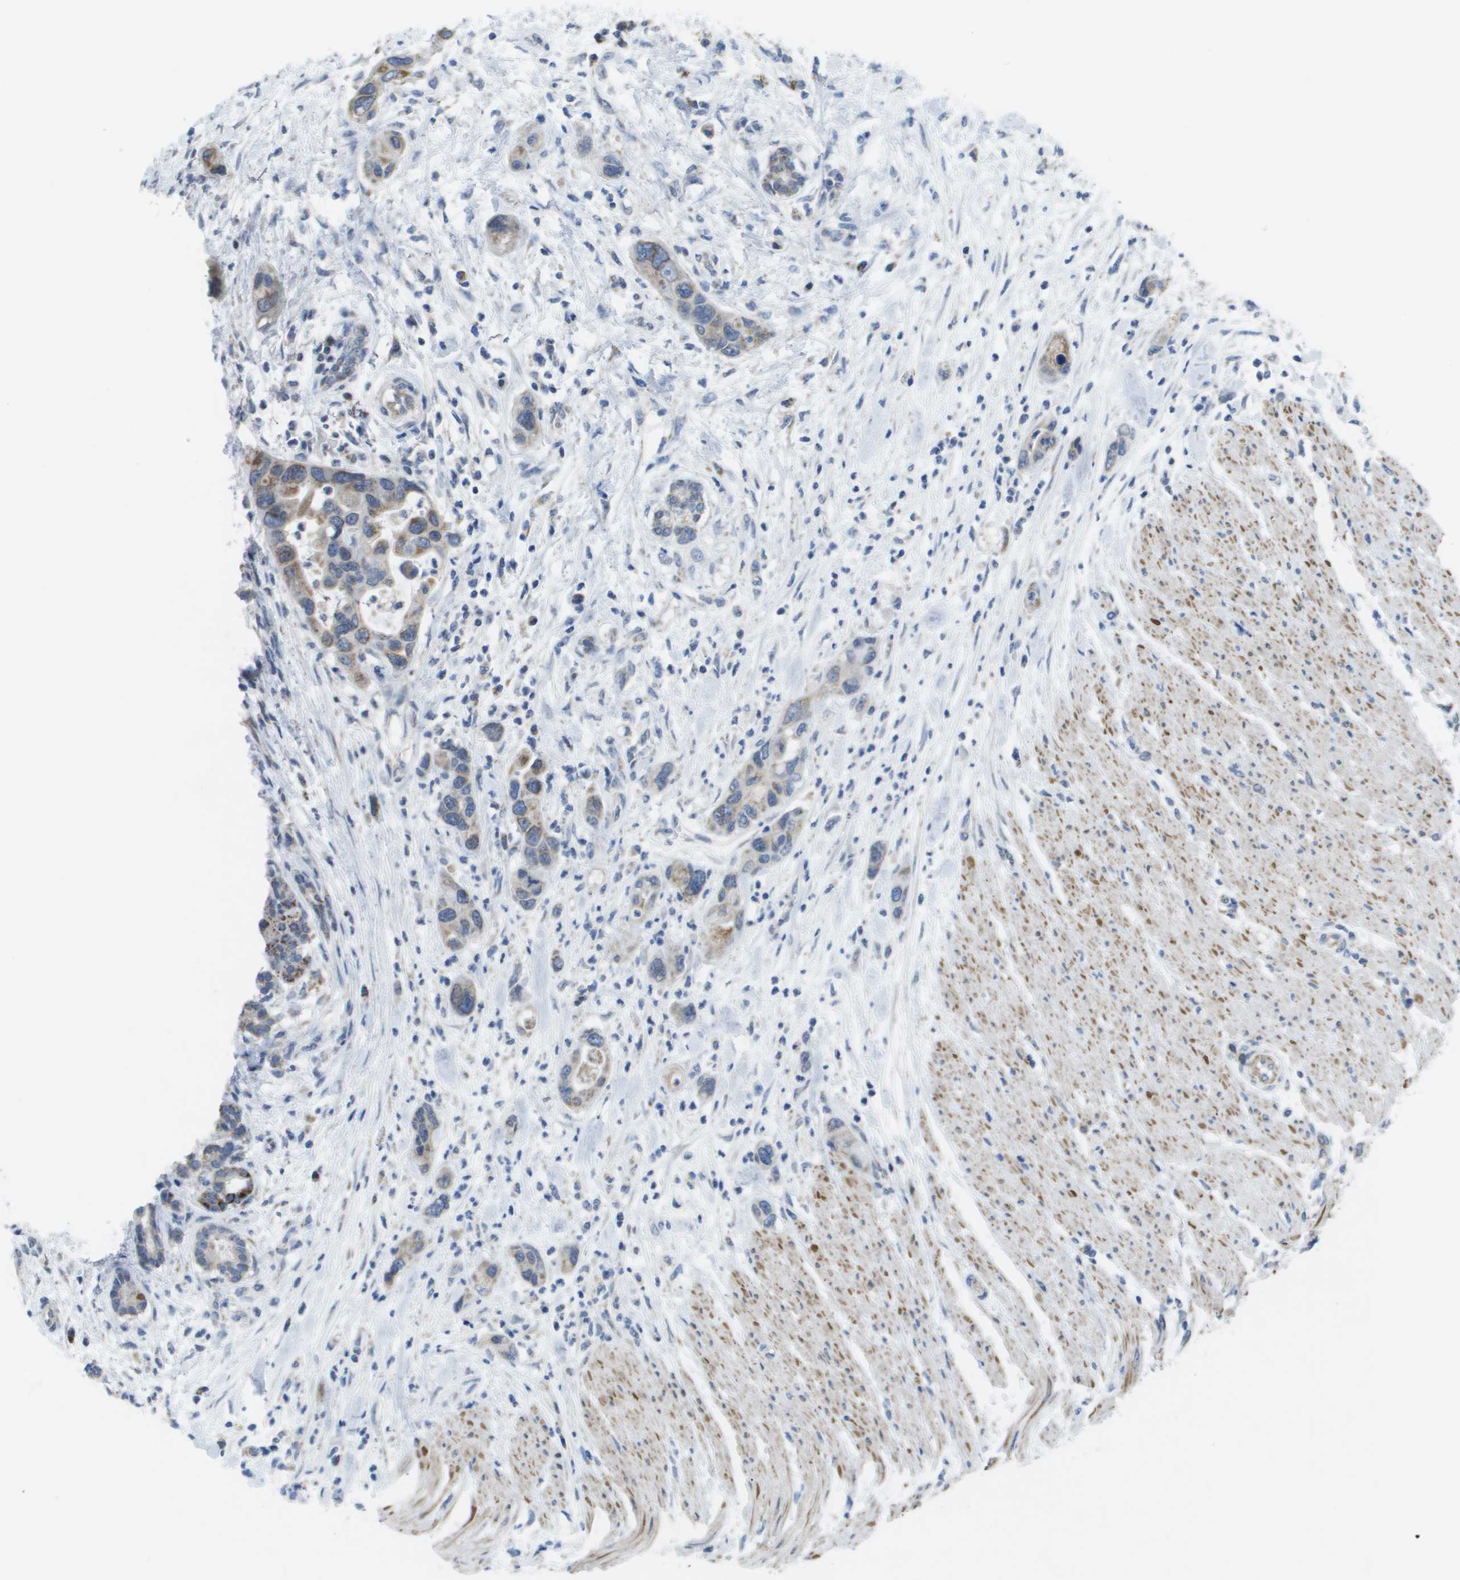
{"staining": {"intensity": "moderate", "quantity": "<25%", "location": "cytoplasmic/membranous"}, "tissue": "pancreatic cancer", "cell_type": "Tumor cells", "image_type": "cancer", "snomed": [{"axis": "morphology", "description": "Normal tissue, NOS"}, {"axis": "morphology", "description": "Adenocarcinoma, NOS"}, {"axis": "topography", "description": "Pancreas"}], "caption": "An image showing moderate cytoplasmic/membranous positivity in approximately <25% of tumor cells in adenocarcinoma (pancreatic), as visualized by brown immunohistochemical staining.", "gene": "TMEM223", "patient": {"sex": "female", "age": 71}}